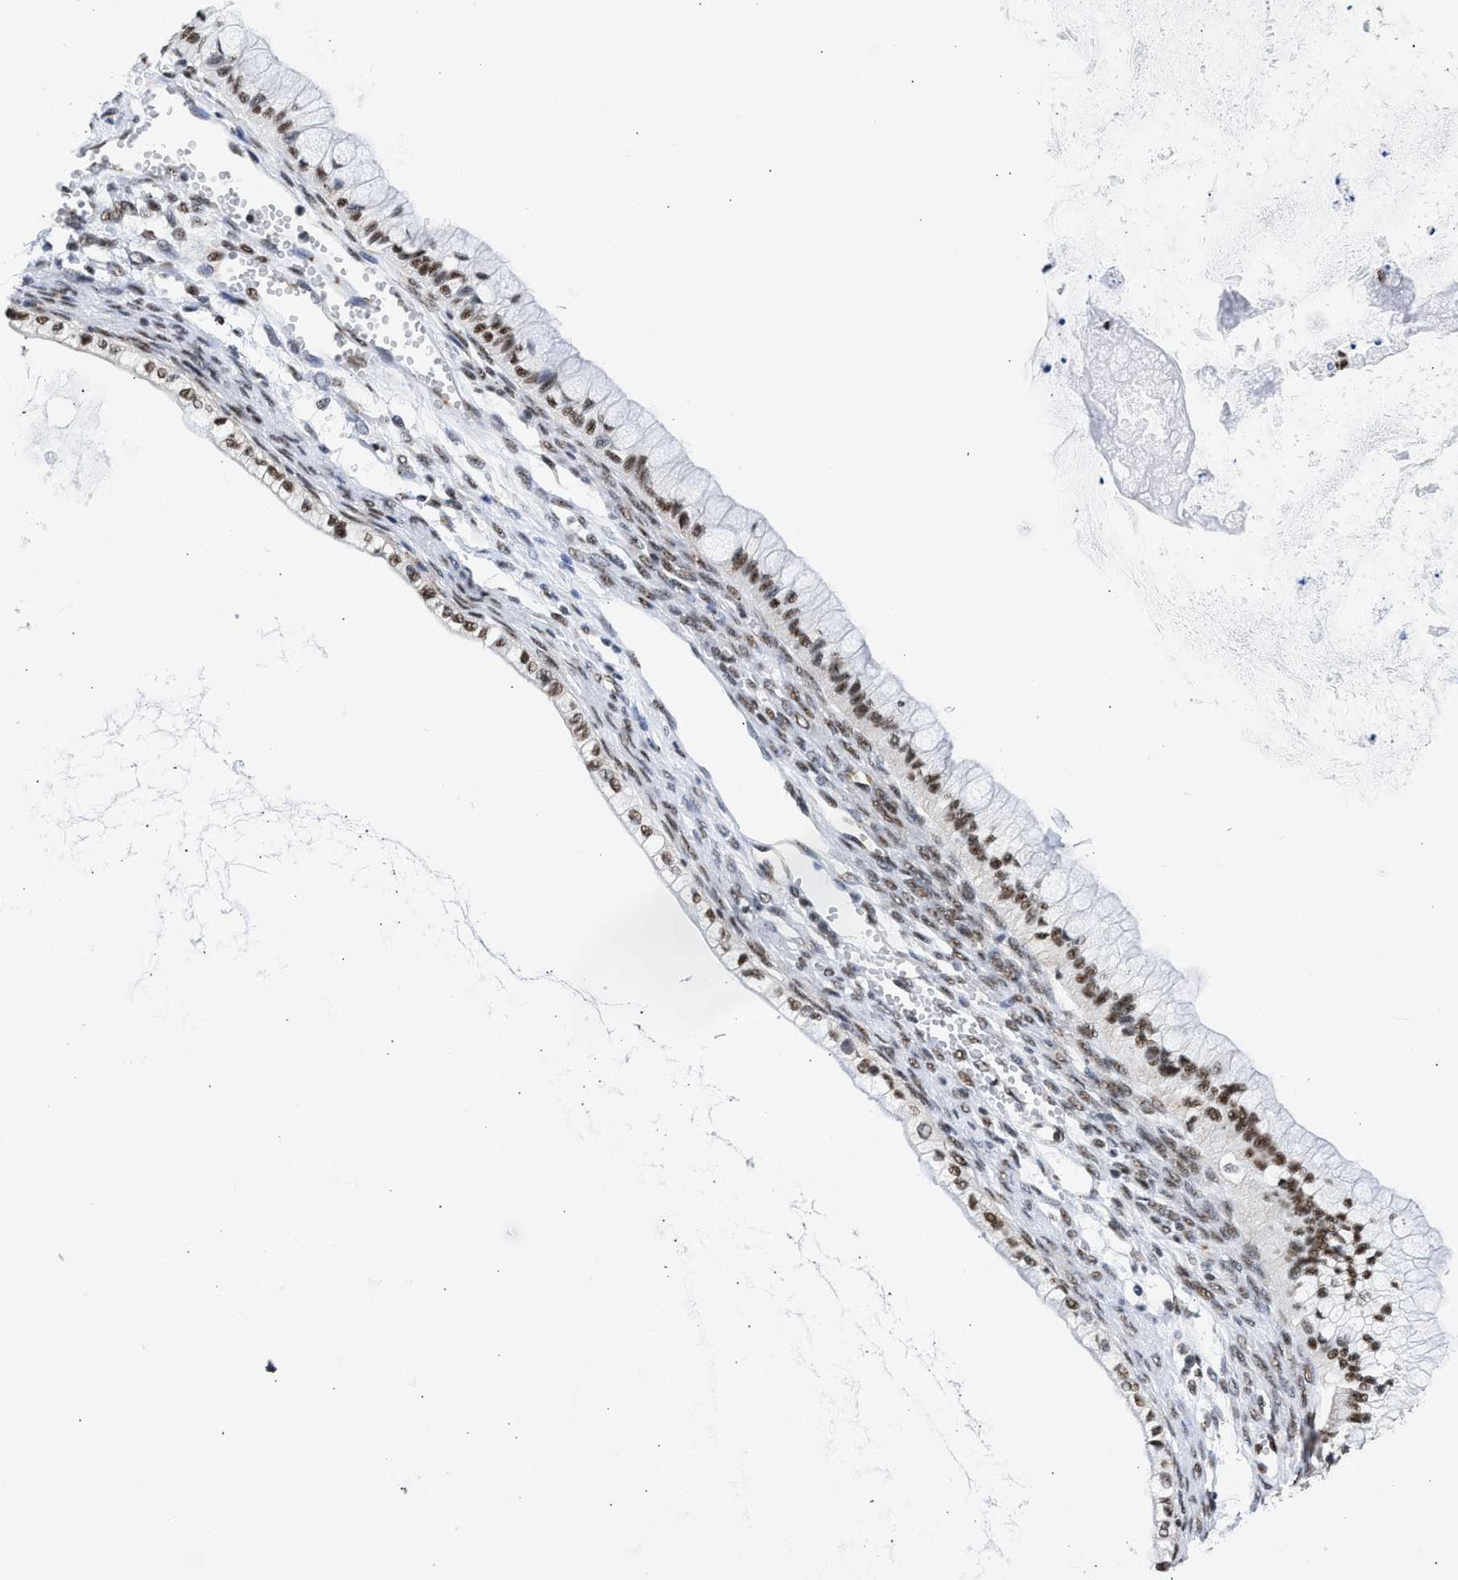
{"staining": {"intensity": "moderate", "quantity": ">75%", "location": "nuclear"}, "tissue": "ovarian cancer", "cell_type": "Tumor cells", "image_type": "cancer", "snomed": [{"axis": "morphology", "description": "Cystadenocarcinoma, mucinous, NOS"}, {"axis": "topography", "description": "Ovary"}], "caption": "Ovarian cancer tissue reveals moderate nuclear positivity in approximately >75% of tumor cells", "gene": "RBM8A", "patient": {"sex": "female", "age": 57}}